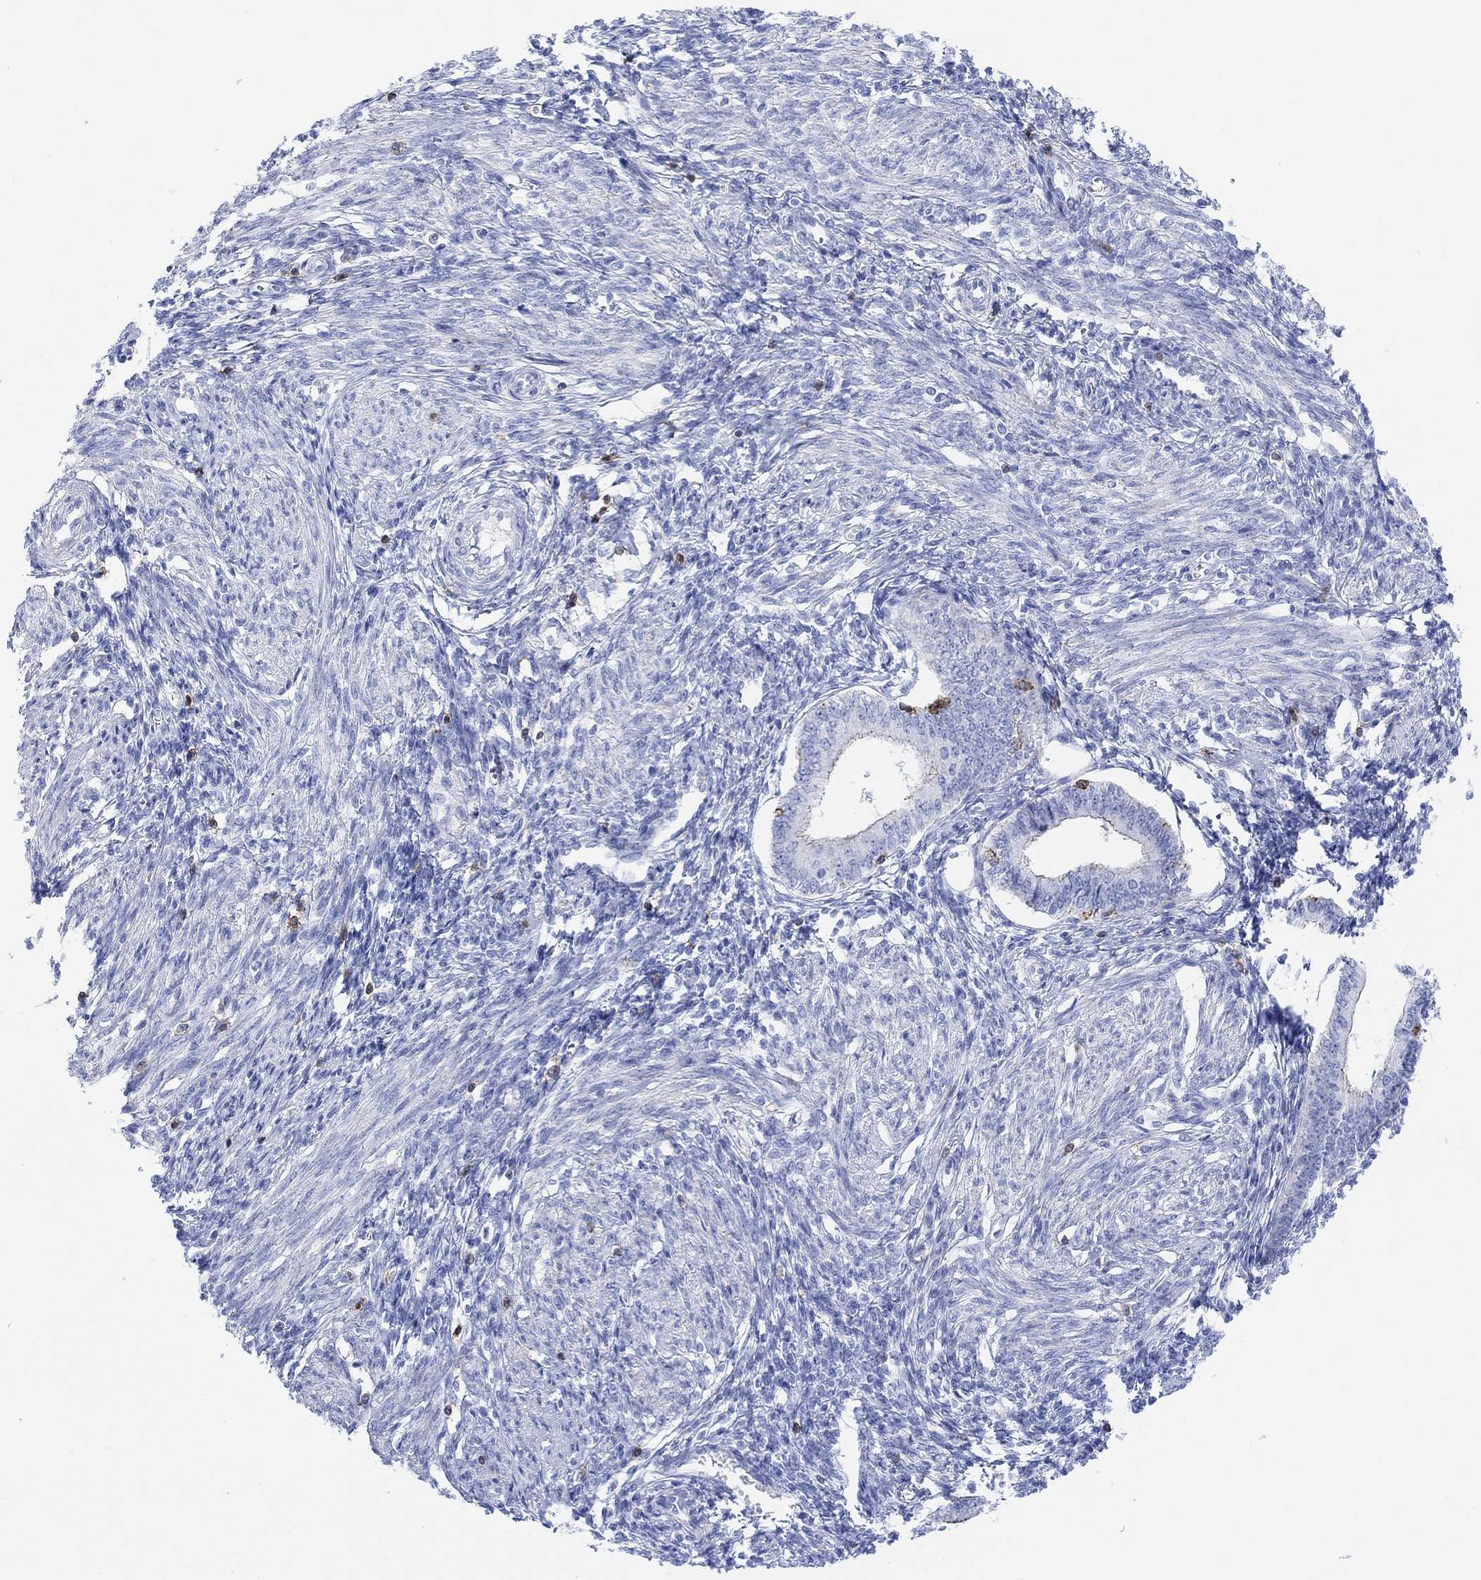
{"staining": {"intensity": "negative", "quantity": "none", "location": "none"}, "tissue": "endometrium", "cell_type": "Cells in endometrial stroma", "image_type": "normal", "snomed": [{"axis": "morphology", "description": "Normal tissue, NOS"}, {"axis": "topography", "description": "Endometrium"}], "caption": "This is an immunohistochemistry (IHC) histopathology image of benign endometrium. There is no positivity in cells in endometrial stroma.", "gene": "GPR65", "patient": {"sex": "female", "age": 42}}